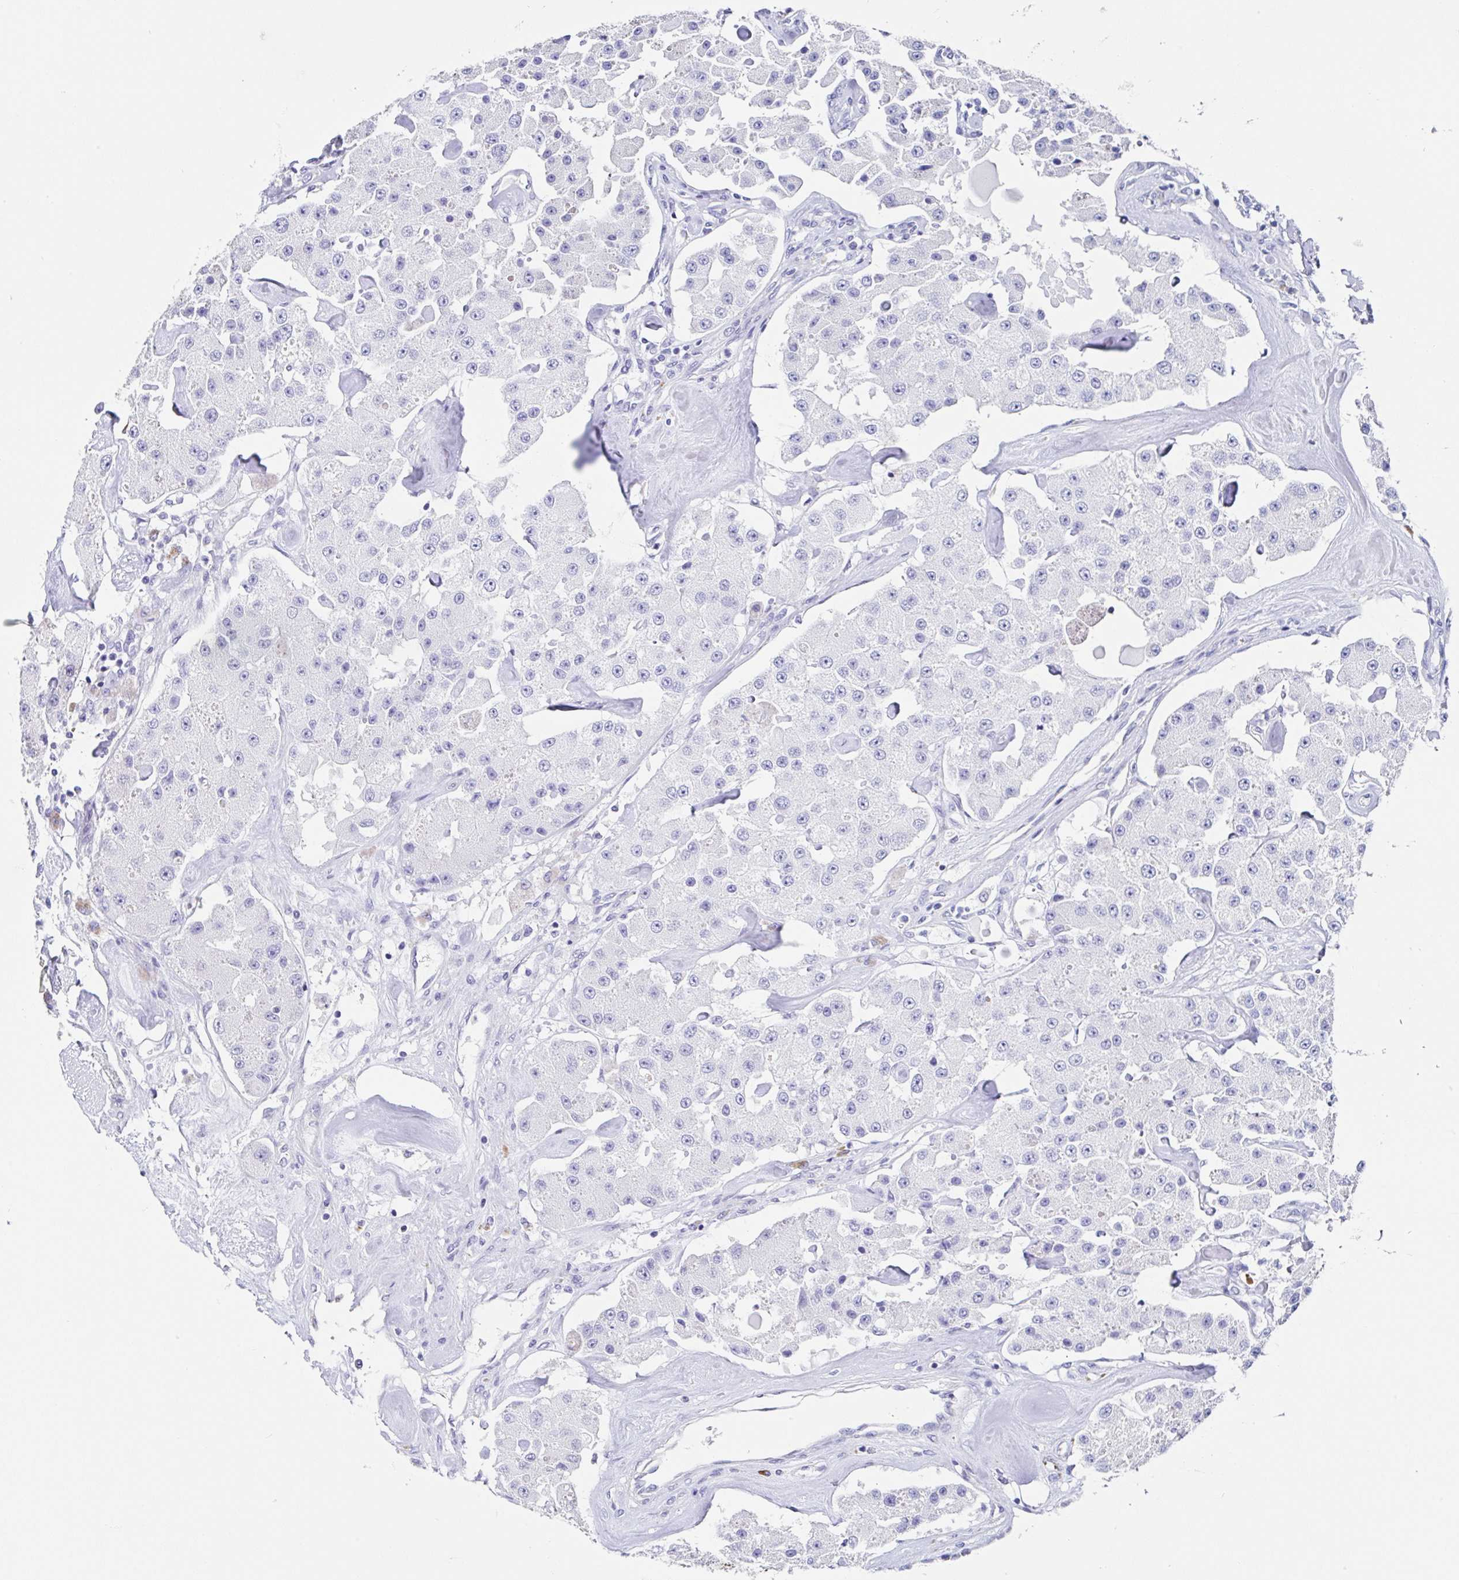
{"staining": {"intensity": "negative", "quantity": "none", "location": "none"}, "tissue": "carcinoid", "cell_type": "Tumor cells", "image_type": "cancer", "snomed": [{"axis": "morphology", "description": "Carcinoid, malignant, NOS"}, {"axis": "topography", "description": "Pancreas"}], "caption": "This histopathology image is of carcinoid stained with immunohistochemistry to label a protein in brown with the nuclei are counter-stained blue. There is no expression in tumor cells.", "gene": "TMPRSS11E", "patient": {"sex": "male", "age": 41}}